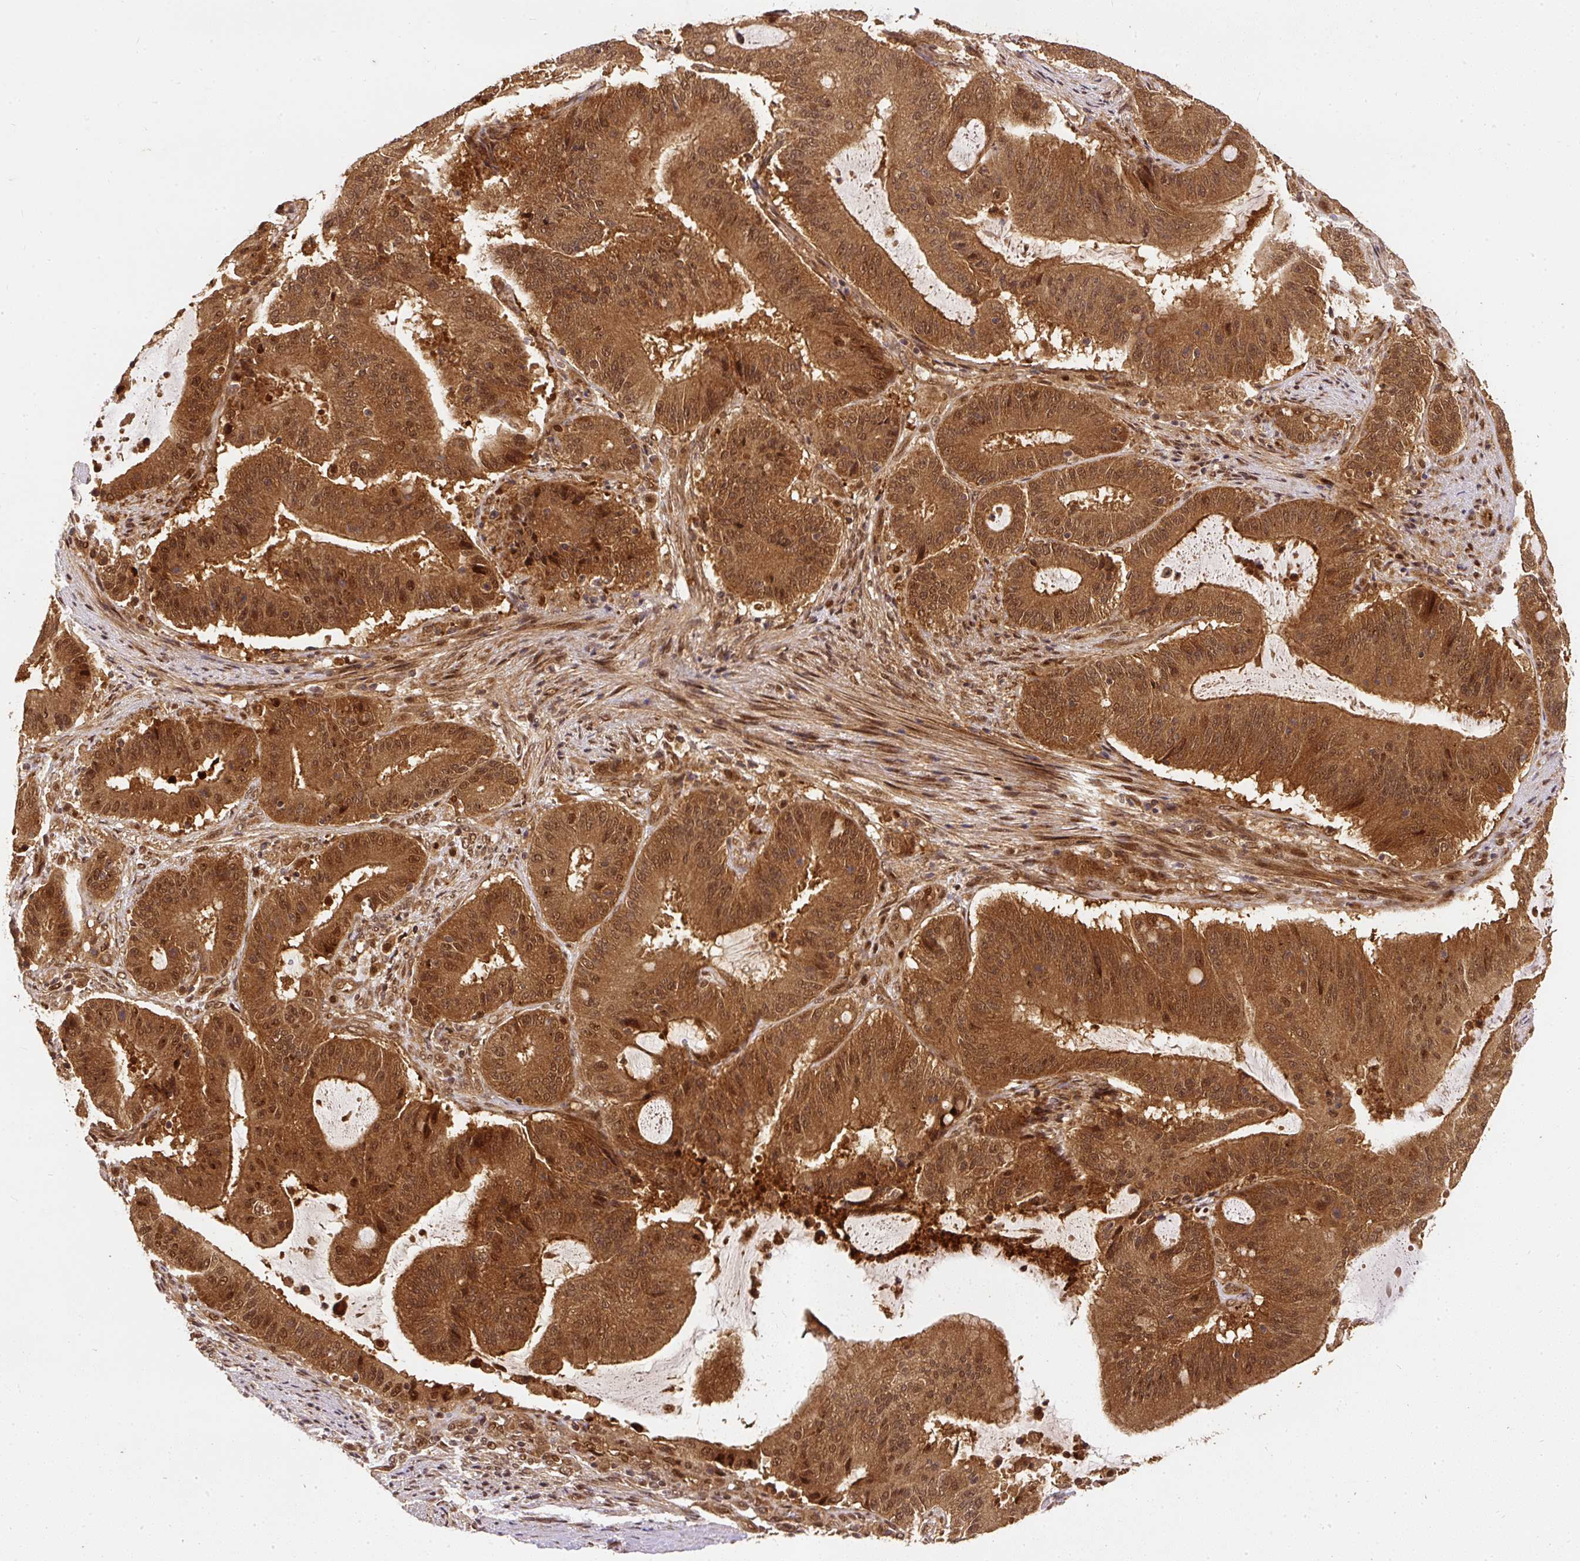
{"staining": {"intensity": "strong", "quantity": ">75%", "location": "cytoplasmic/membranous,nuclear"}, "tissue": "liver cancer", "cell_type": "Tumor cells", "image_type": "cancer", "snomed": [{"axis": "morphology", "description": "Normal tissue, NOS"}, {"axis": "morphology", "description": "Cholangiocarcinoma"}, {"axis": "topography", "description": "Liver"}, {"axis": "topography", "description": "Peripheral nerve tissue"}], "caption": "This histopathology image reveals cholangiocarcinoma (liver) stained with IHC to label a protein in brown. The cytoplasmic/membranous and nuclear of tumor cells show strong positivity for the protein. Nuclei are counter-stained blue.", "gene": "PSMD1", "patient": {"sex": "female", "age": 73}}